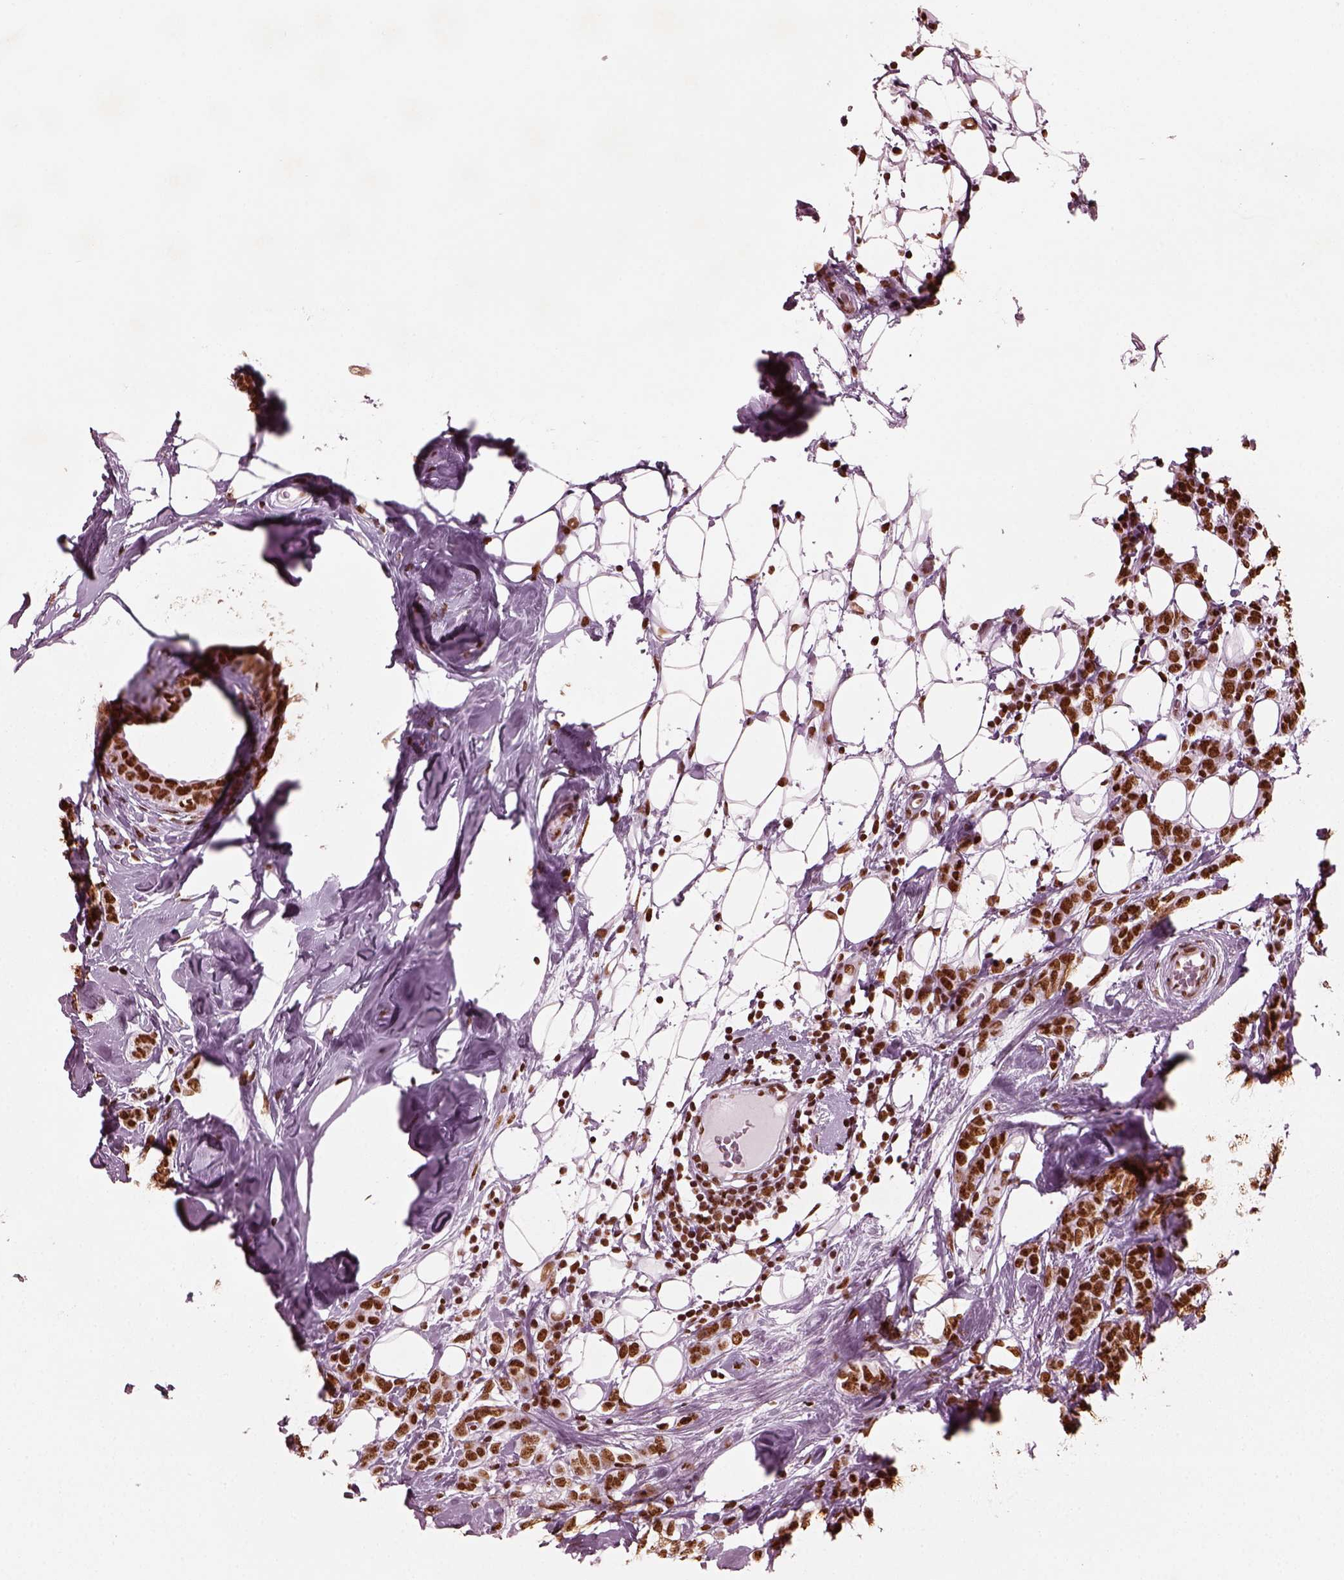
{"staining": {"intensity": "strong", "quantity": ">75%", "location": "nuclear"}, "tissue": "breast cancer", "cell_type": "Tumor cells", "image_type": "cancer", "snomed": [{"axis": "morphology", "description": "Lobular carcinoma"}, {"axis": "topography", "description": "Breast"}], "caption": "Tumor cells display strong nuclear staining in approximately >75% of cells in breast lobular carcinoma.", "gene": "CBFA2T3", "patient": {"sex": "female", "age": 49}}